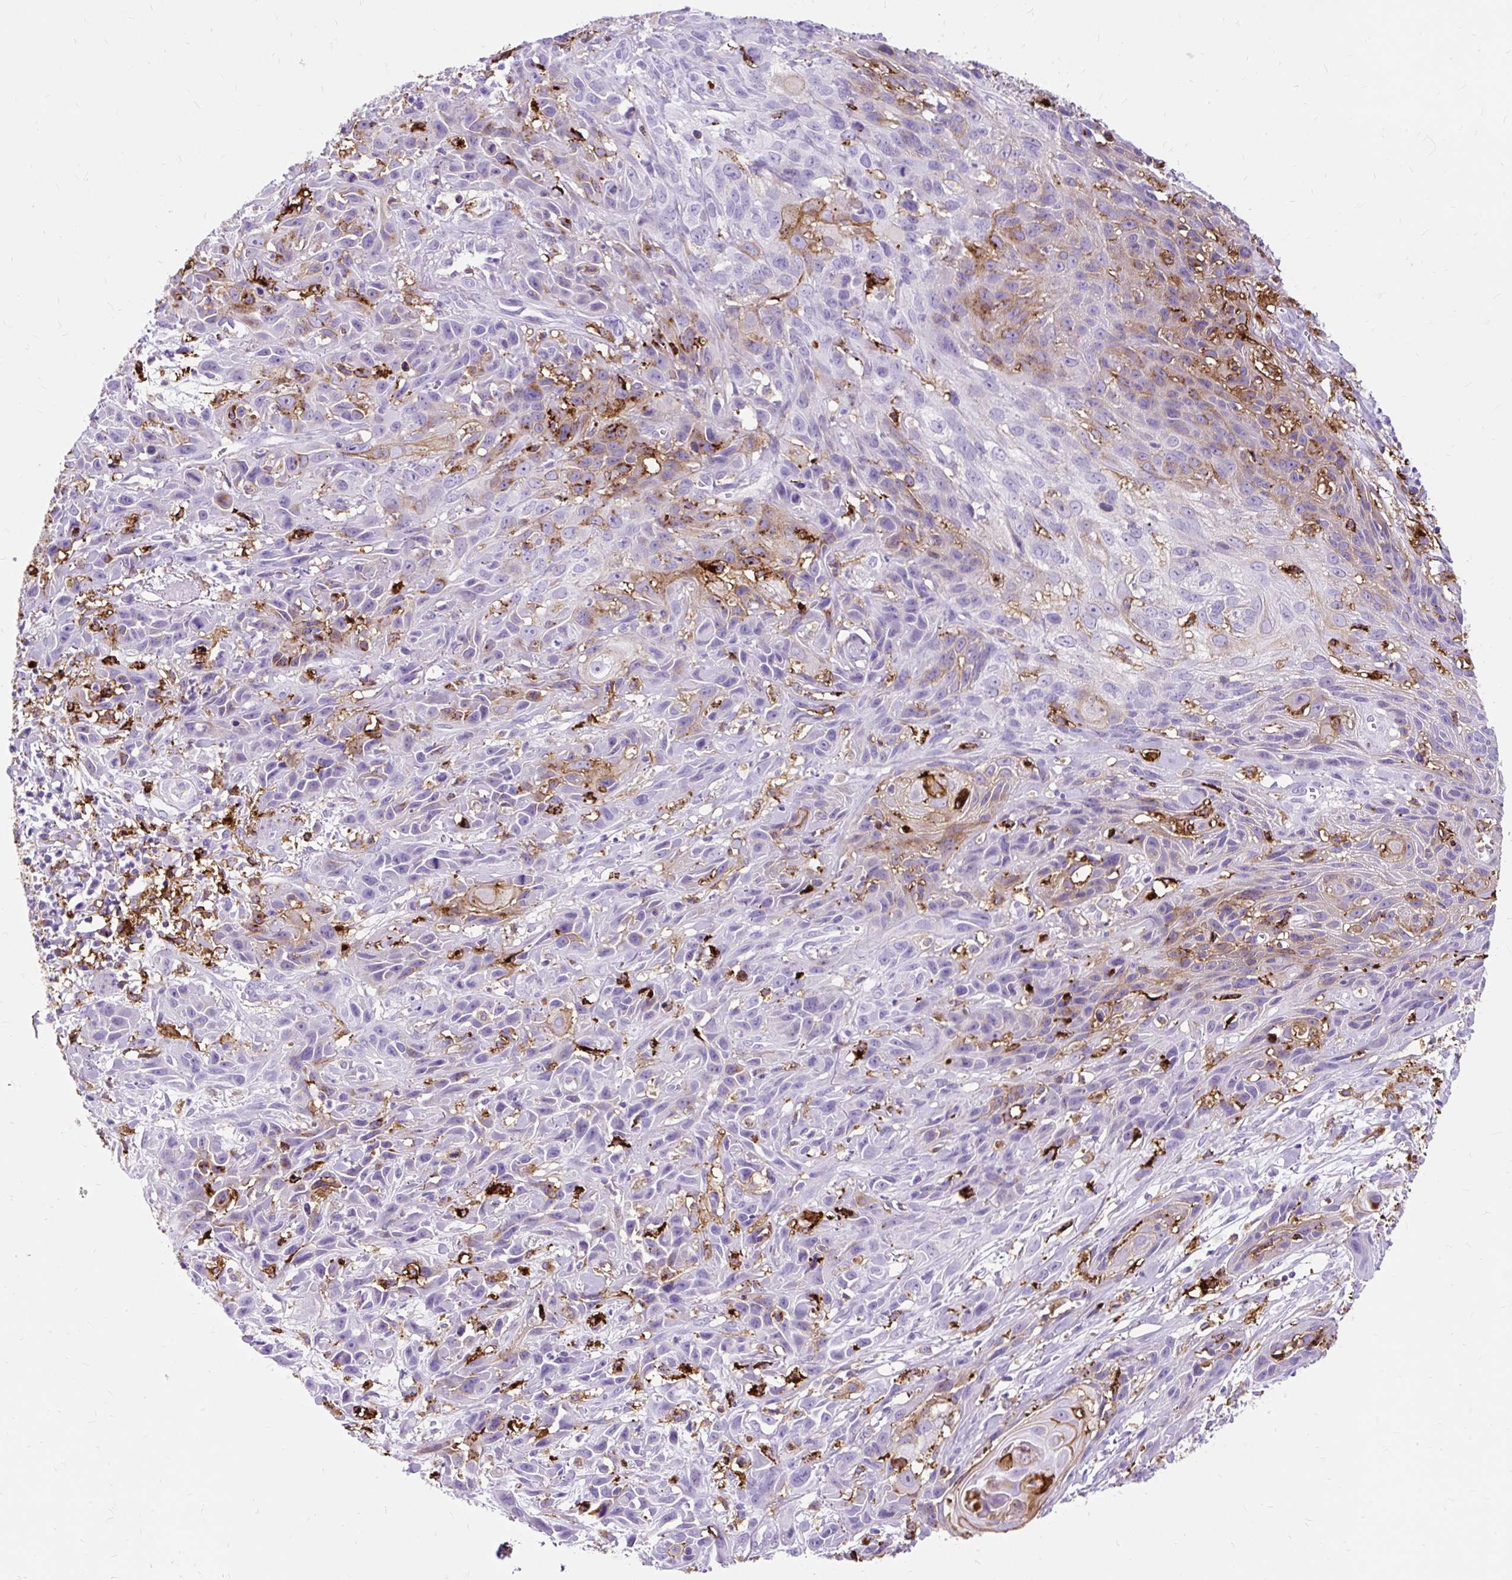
{"staining": {"intensity": "moderate", "quantity": "<25%", "location": "cytoplasmic/membranous"}, "tissue": "skin cancer", "cell_type": "Tumor cells", "image_type": "cancer", "snomed": [{"axis": "morphology", "description": "Squamous cell carcinoma, NOS"}, {"axis": "topography", "description": "Skin"}, {"axis": "topography", "description": "Vulva"}], "caption": "Human skin cancer stained with a protein marker demonstrates moderate staining in tumor cells.", "gene": "HLA-DRA", "patient": {"sex": "female", "age": 83}}